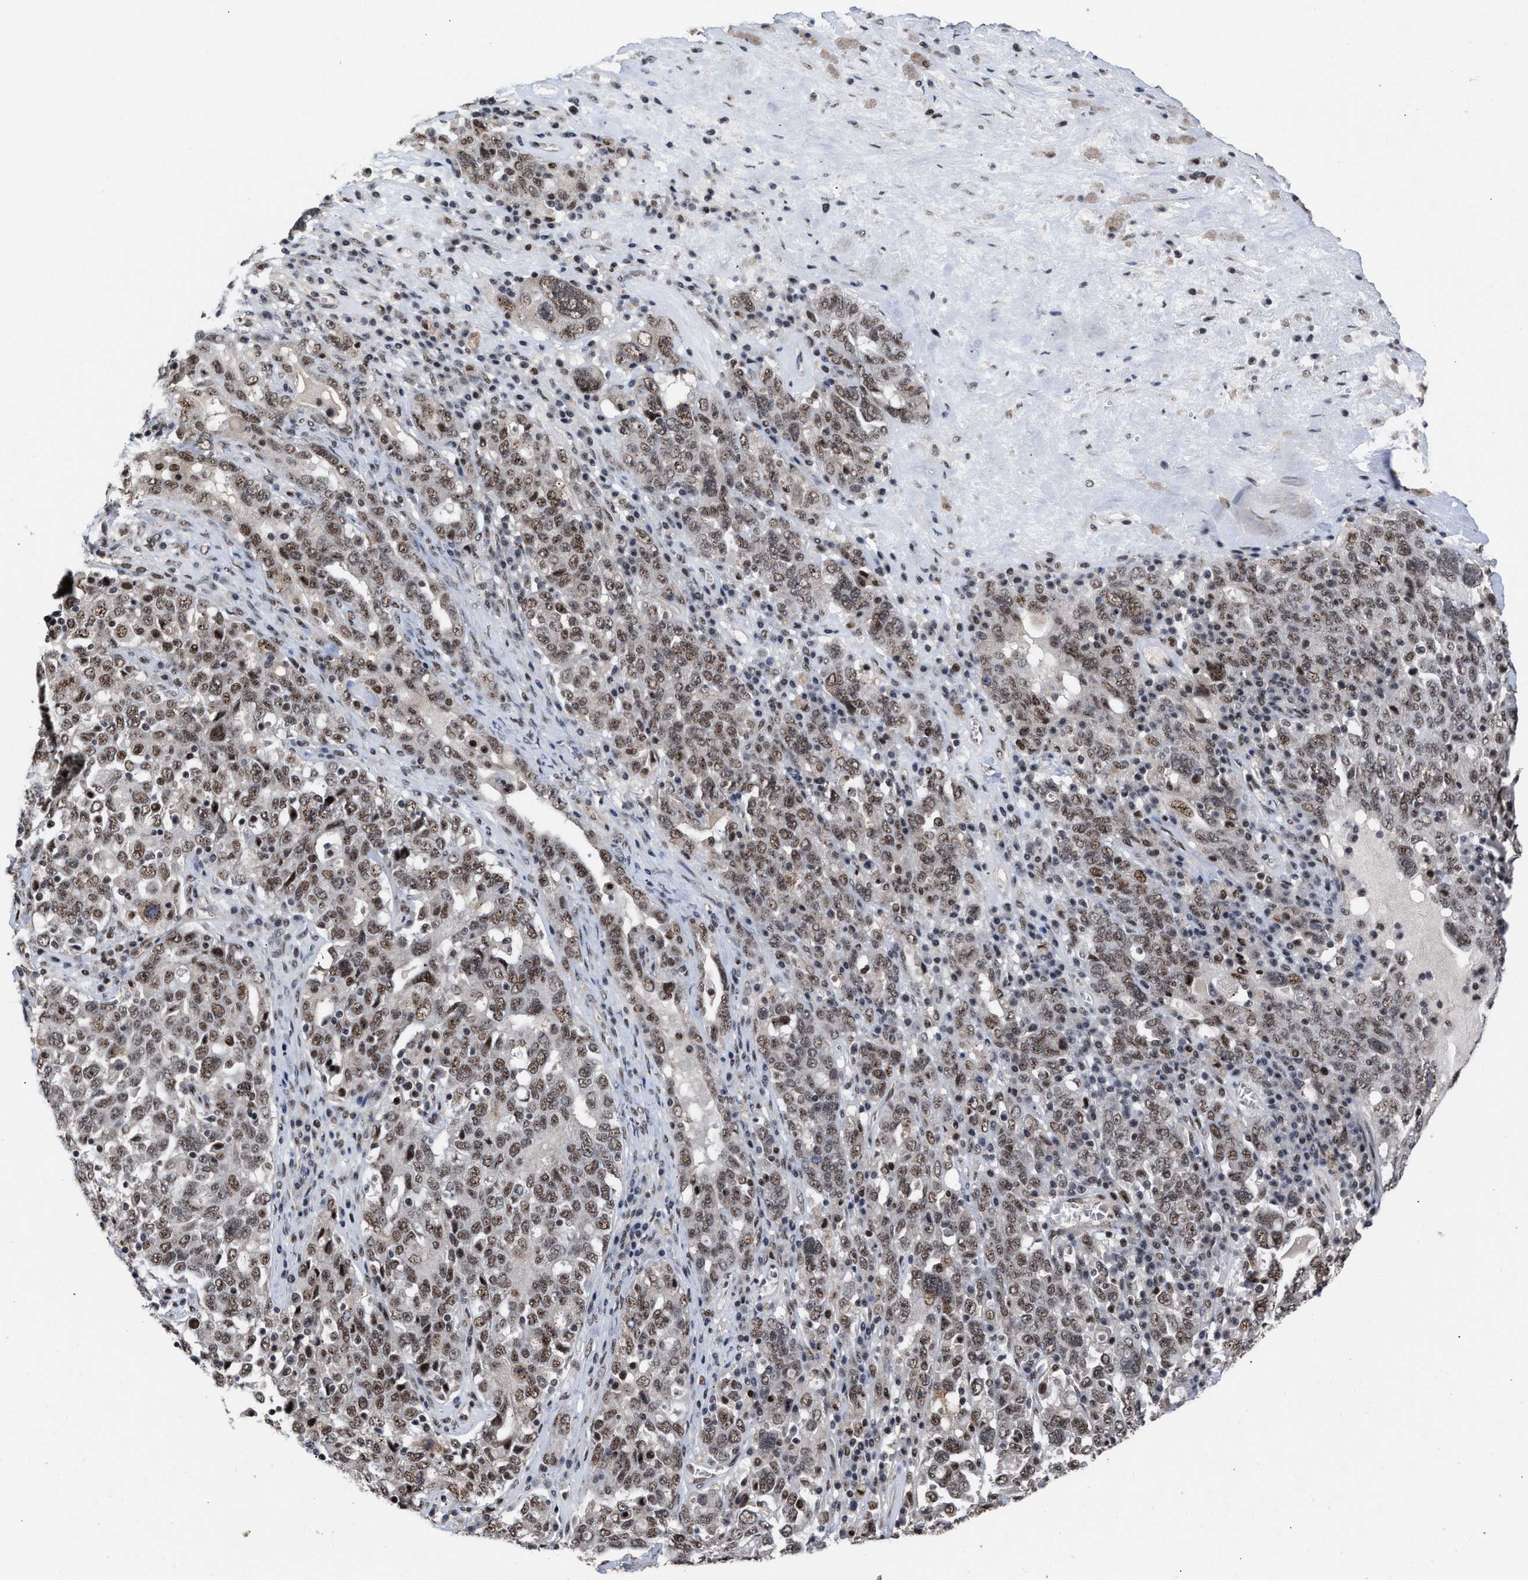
{"staining": {"intensity": "moderate", "quantity": ">75%", "location": "nuclear"}, "tissue": "ovarian cancer", "cell_type": "Tumor cells", "image_type": "cancer", "snomed": [{"axis": "morphology", "description": "Carcinoma, endometroid"}, {"axis": "topography", "description": "Ovary"}], "caption": "Immunohistochemistry histopathology image of neoplastic tissue: ovarian endometroid carcinoma stained using immunohistochemistry (IHC) reveals medium levels of moderate protein expression localized specifically in the nuclear of tumor cells, appearing as a nuclear brown color.", "gene": "EIF4A3", "patient": {"sex": "female", "age": 62}}